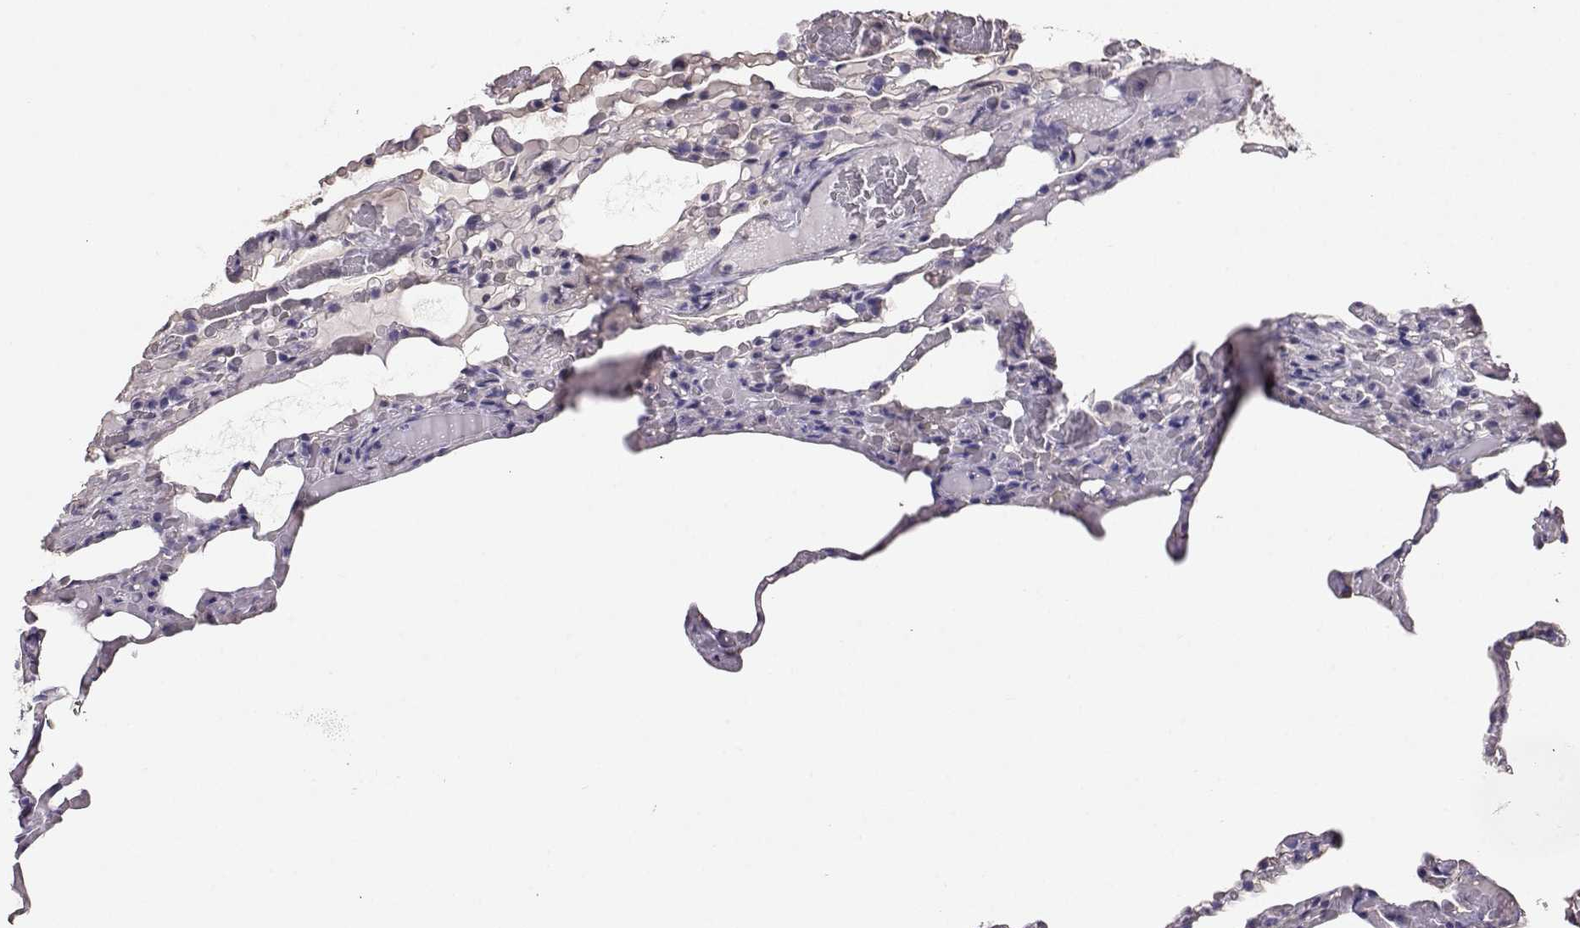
{"staining": {"intensity": "negative", "quantity": "none", "location": "none"}, "tissue": "lung", "cell_type": "Alveolar cells", "image_type": "normal", "snomed": [{"axis": "morphology", "description": "Normal tissue, NOS"}, {"axis": "topography", "description": "Lung"}], "caption": "IHC photomicrograph of benign lung stained for a protein (brown), which demonstrates no positivity in alveolar cells. (DAB immunohistochemistry (IHC) visualized using brightfield microscopy, high magnification).", "gene": "ENDOU", "patient": {"sex": "female", "age": 43}}